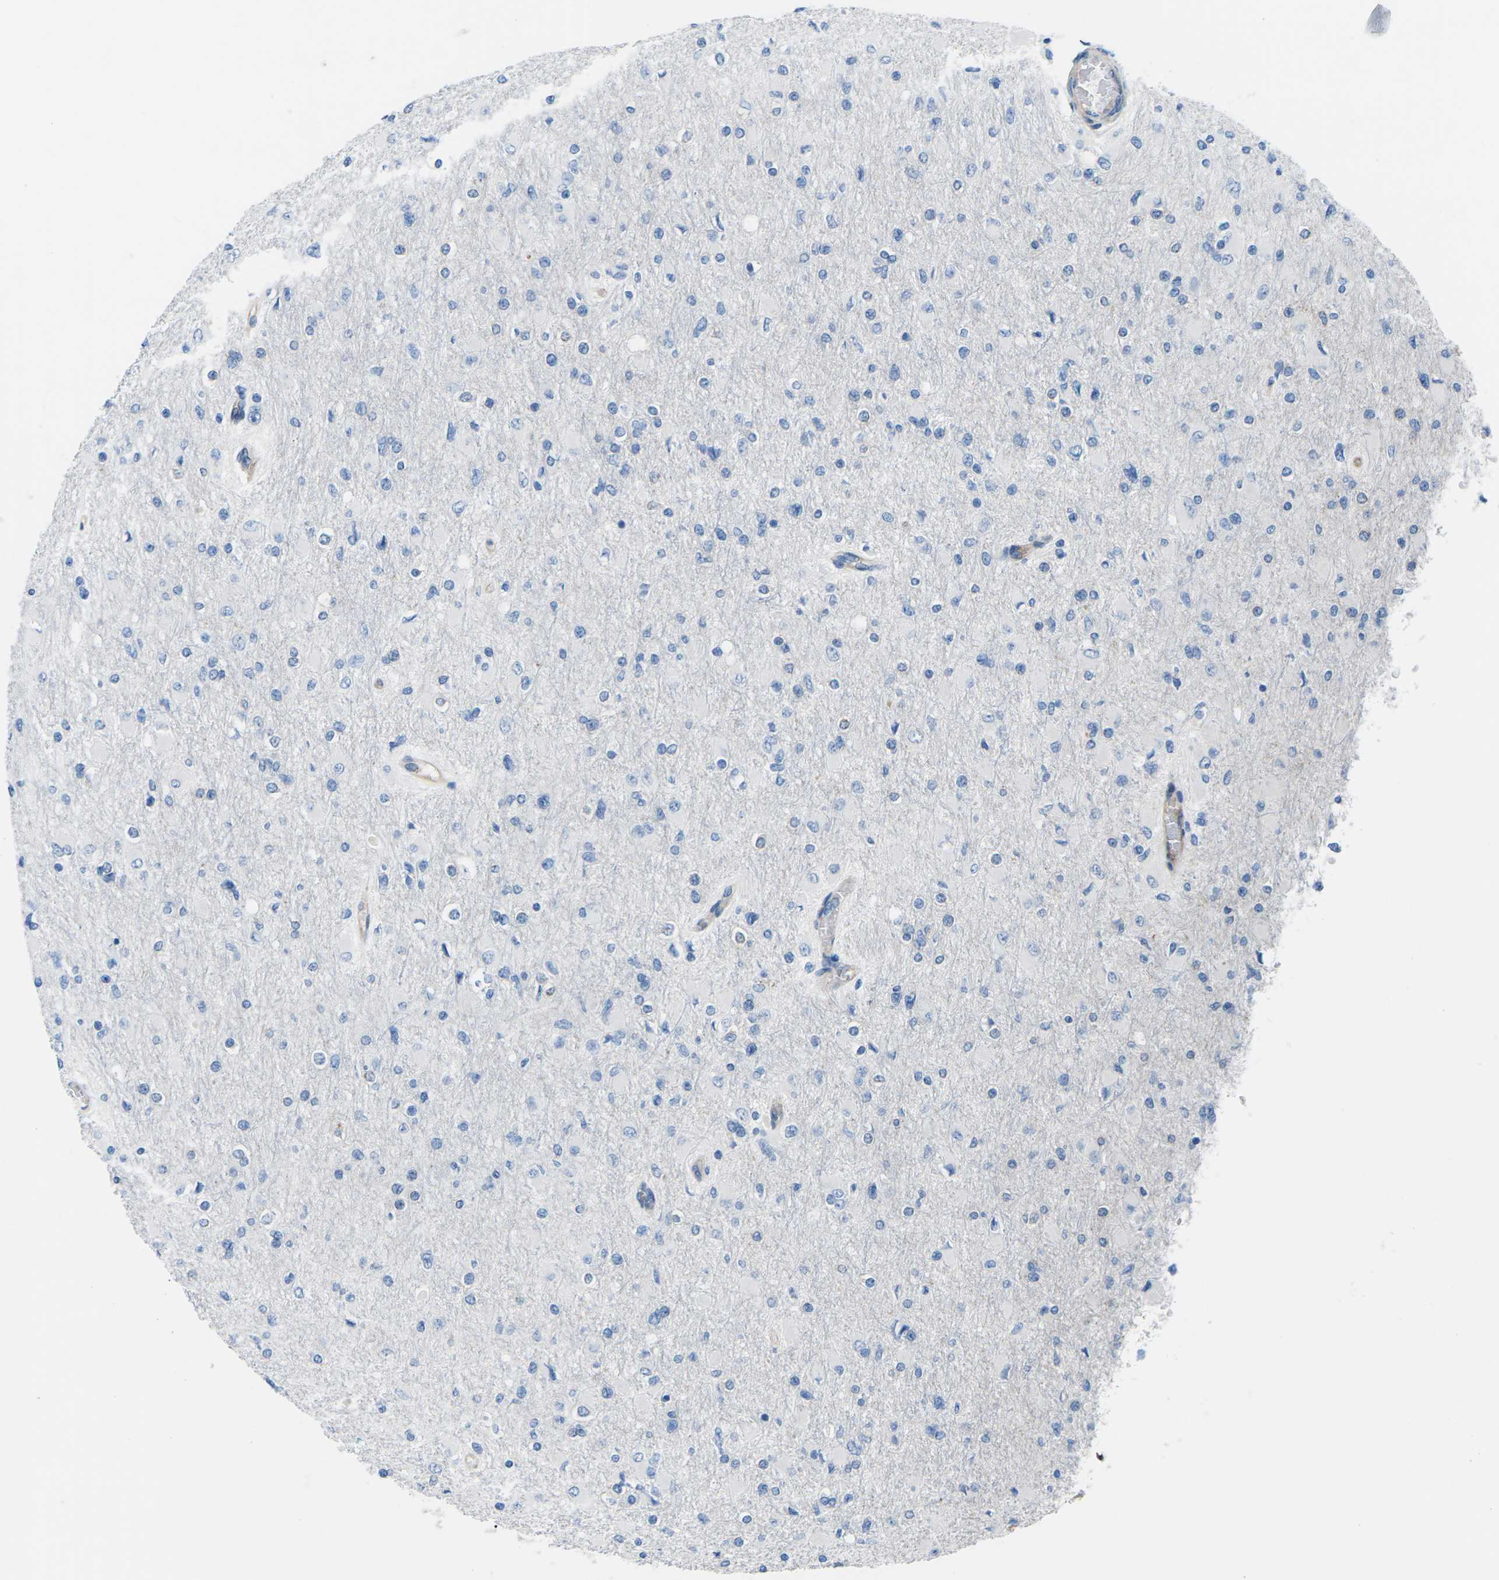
{"staining": {"intensity": "negative", "quantity": "none", "location": "none"}, "tissue": "glioma", "cell_type": "Tumor cells", "image_type": "cancer", "snomed": [{"axis": "morphology", "description": "Glioma, malignant, High grade"}, {"axis": "topography", "description": "Cerebral cortex"}], "caption": "This is a image of immunohistochemistry staining of glioma, which shows no staining in tumor cells.", "gene": "SYNGR2", "patient": {"sex": "female", "age": 36}}